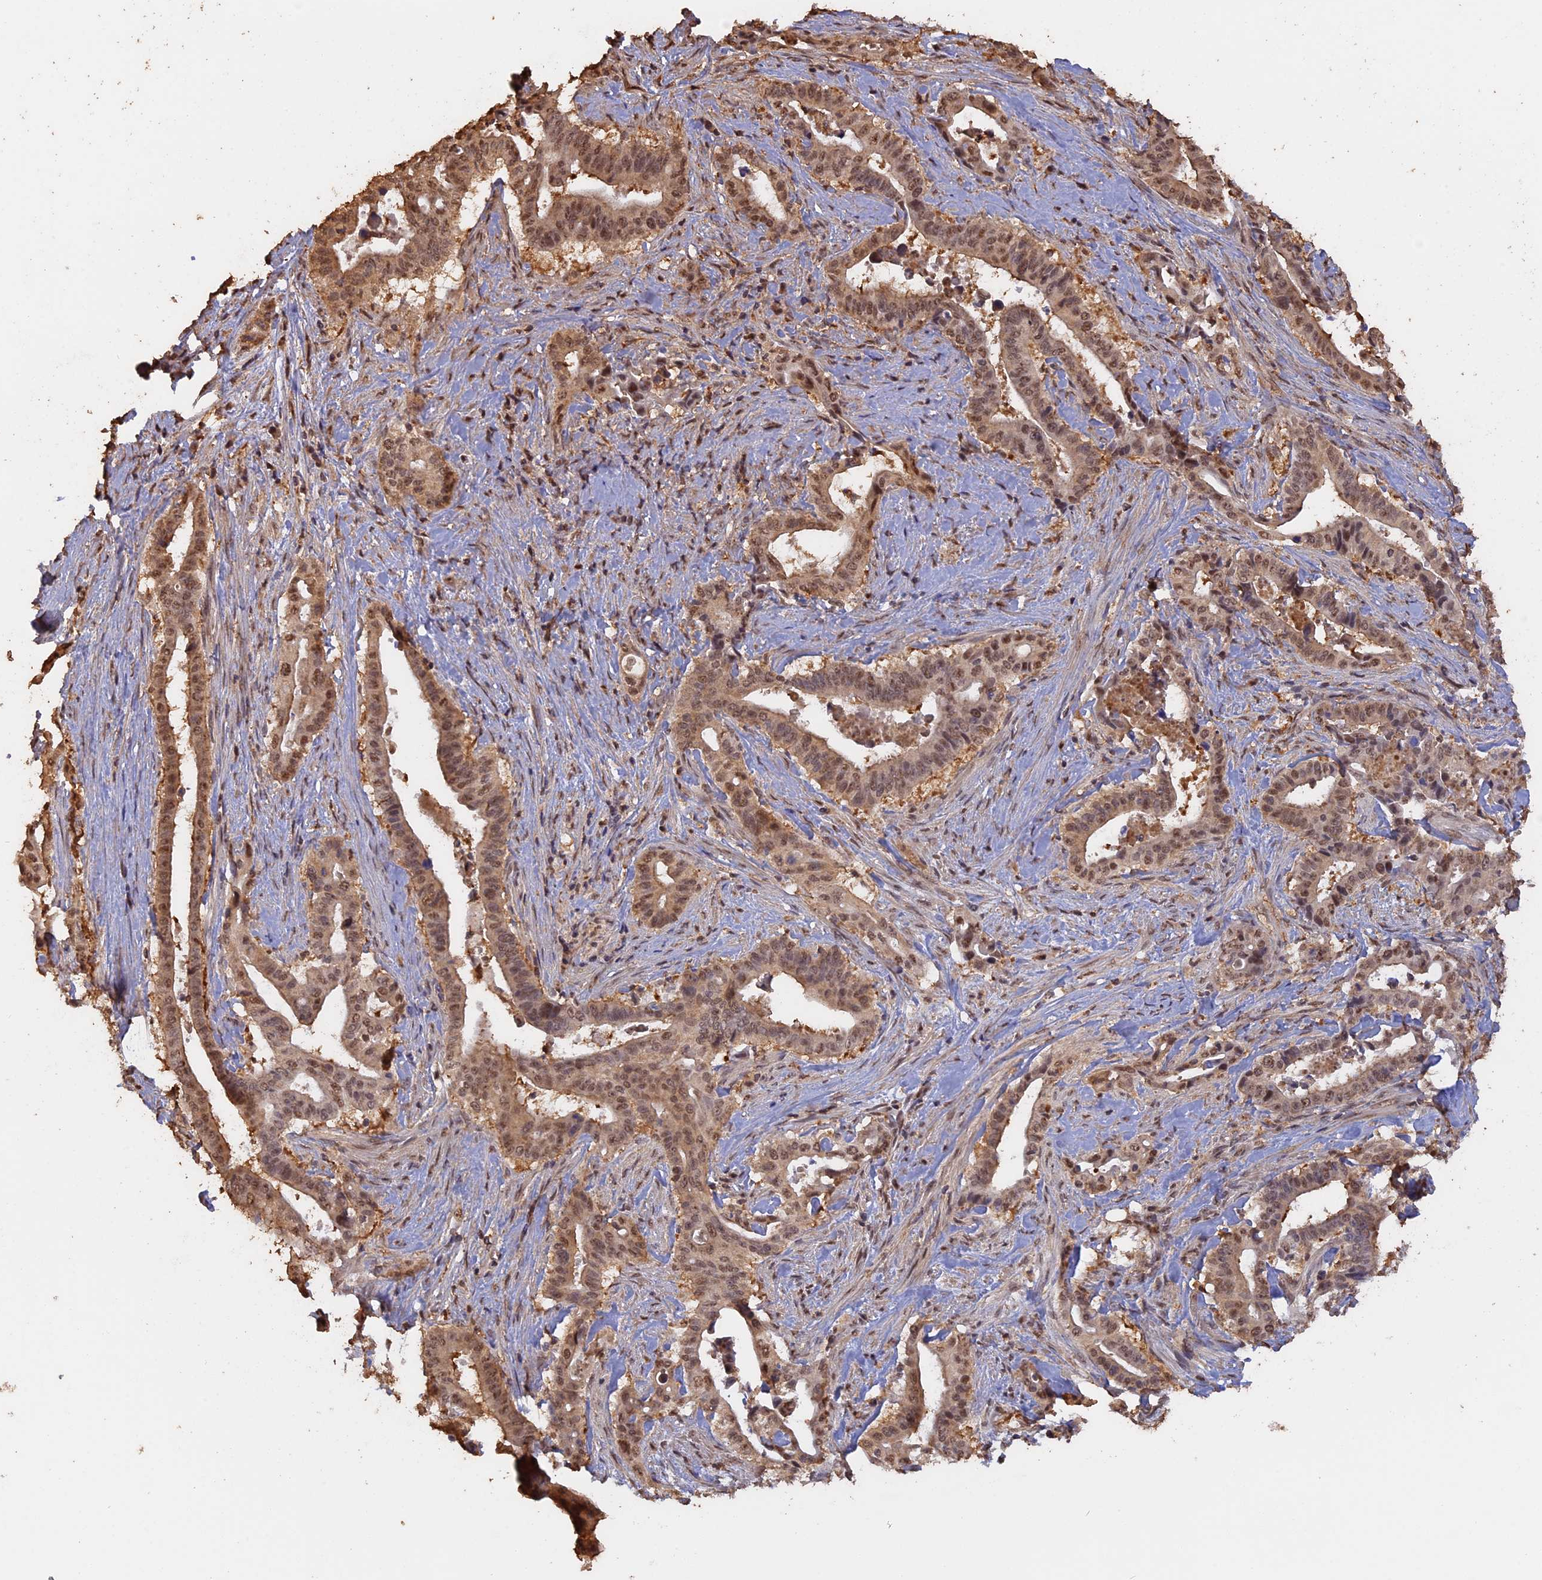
{"staining": {"intensity": "moderate", "quantity": ">75%", "location": "cytoplasmic/membranous,nuclear"}, "tissue": "pancreatic cancer", "cell_type": "Tumor cells", "image_type": "cancer", "snomed": [{"axis": "morphology", "description": "Adenocarcinoma, NOS"}, {"axis": "topography", "description": "Pancreas"}], "caption": "Pancreatic cancer was stained to show a protein in brown. There is medium levels of moderate cytoplasmic/membranous and nuclear expression in about >75% of tumor cells. The staining is performed using DAB brown chromogen to label protein expression. The nuclei are counter-stained blue using hematoxylin.", "gene": "PSMC6", "patient": {"sex": "female", "age": 77}}